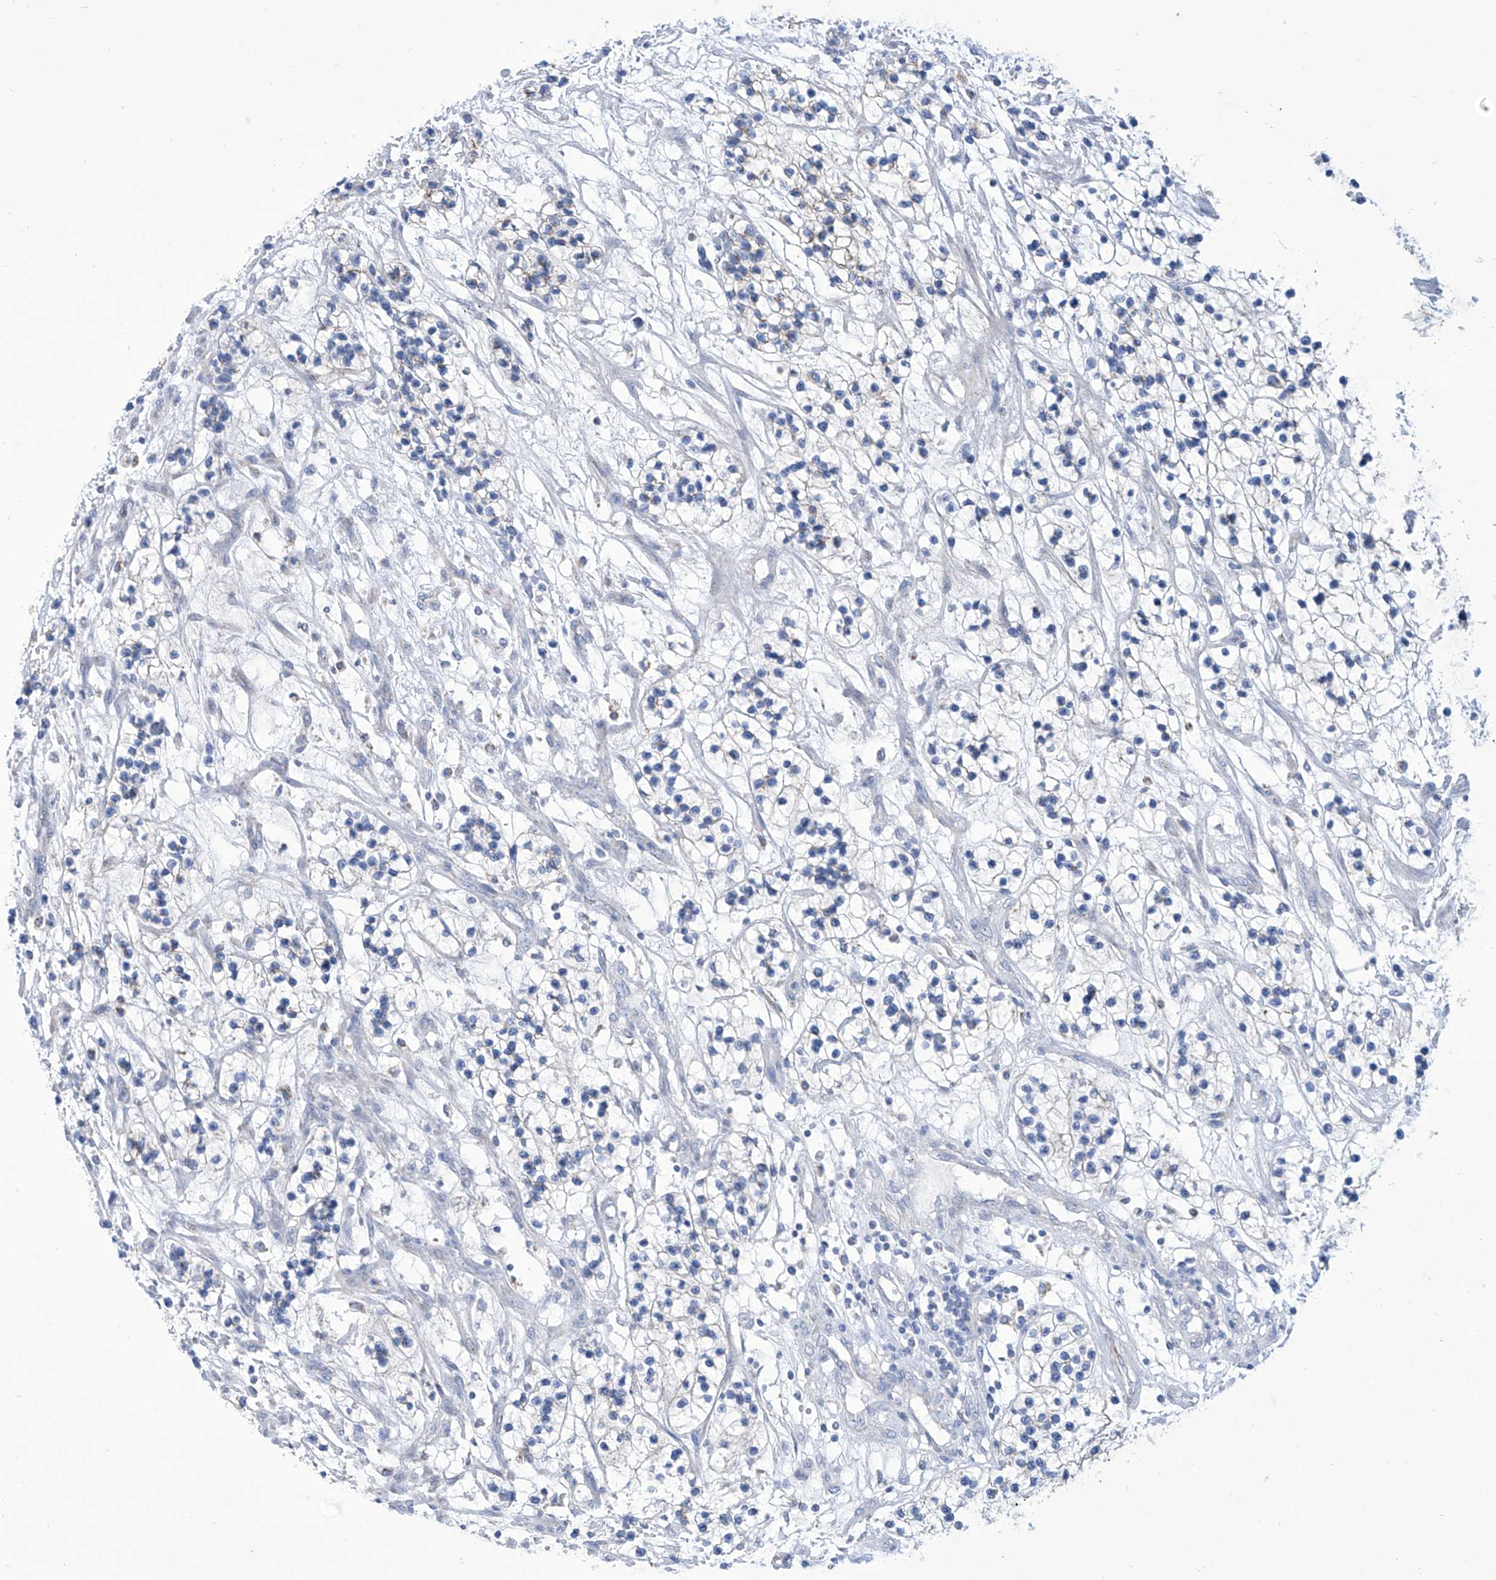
{"staining": {"intensity": "negative", "quantity": "none", "location": "none"}, "tissue": "renal cancer", "cell_type": "Tumor cells", "image_type": "cancer", "snomed": [{"axis": "morphology", "description": "Adenocarcinoma, NOS"}, {"axis": "topography", "description": "Kidney"}], "caption": "High magnification brightfield microscopy of renal adenocarcinoma stained with DAB (brown) and counterstained with hematoxylin (blue): tumor cells show no significant staining.", "gene": "ALDH6A1", "patient": {"sex": "female", "age": 57}}